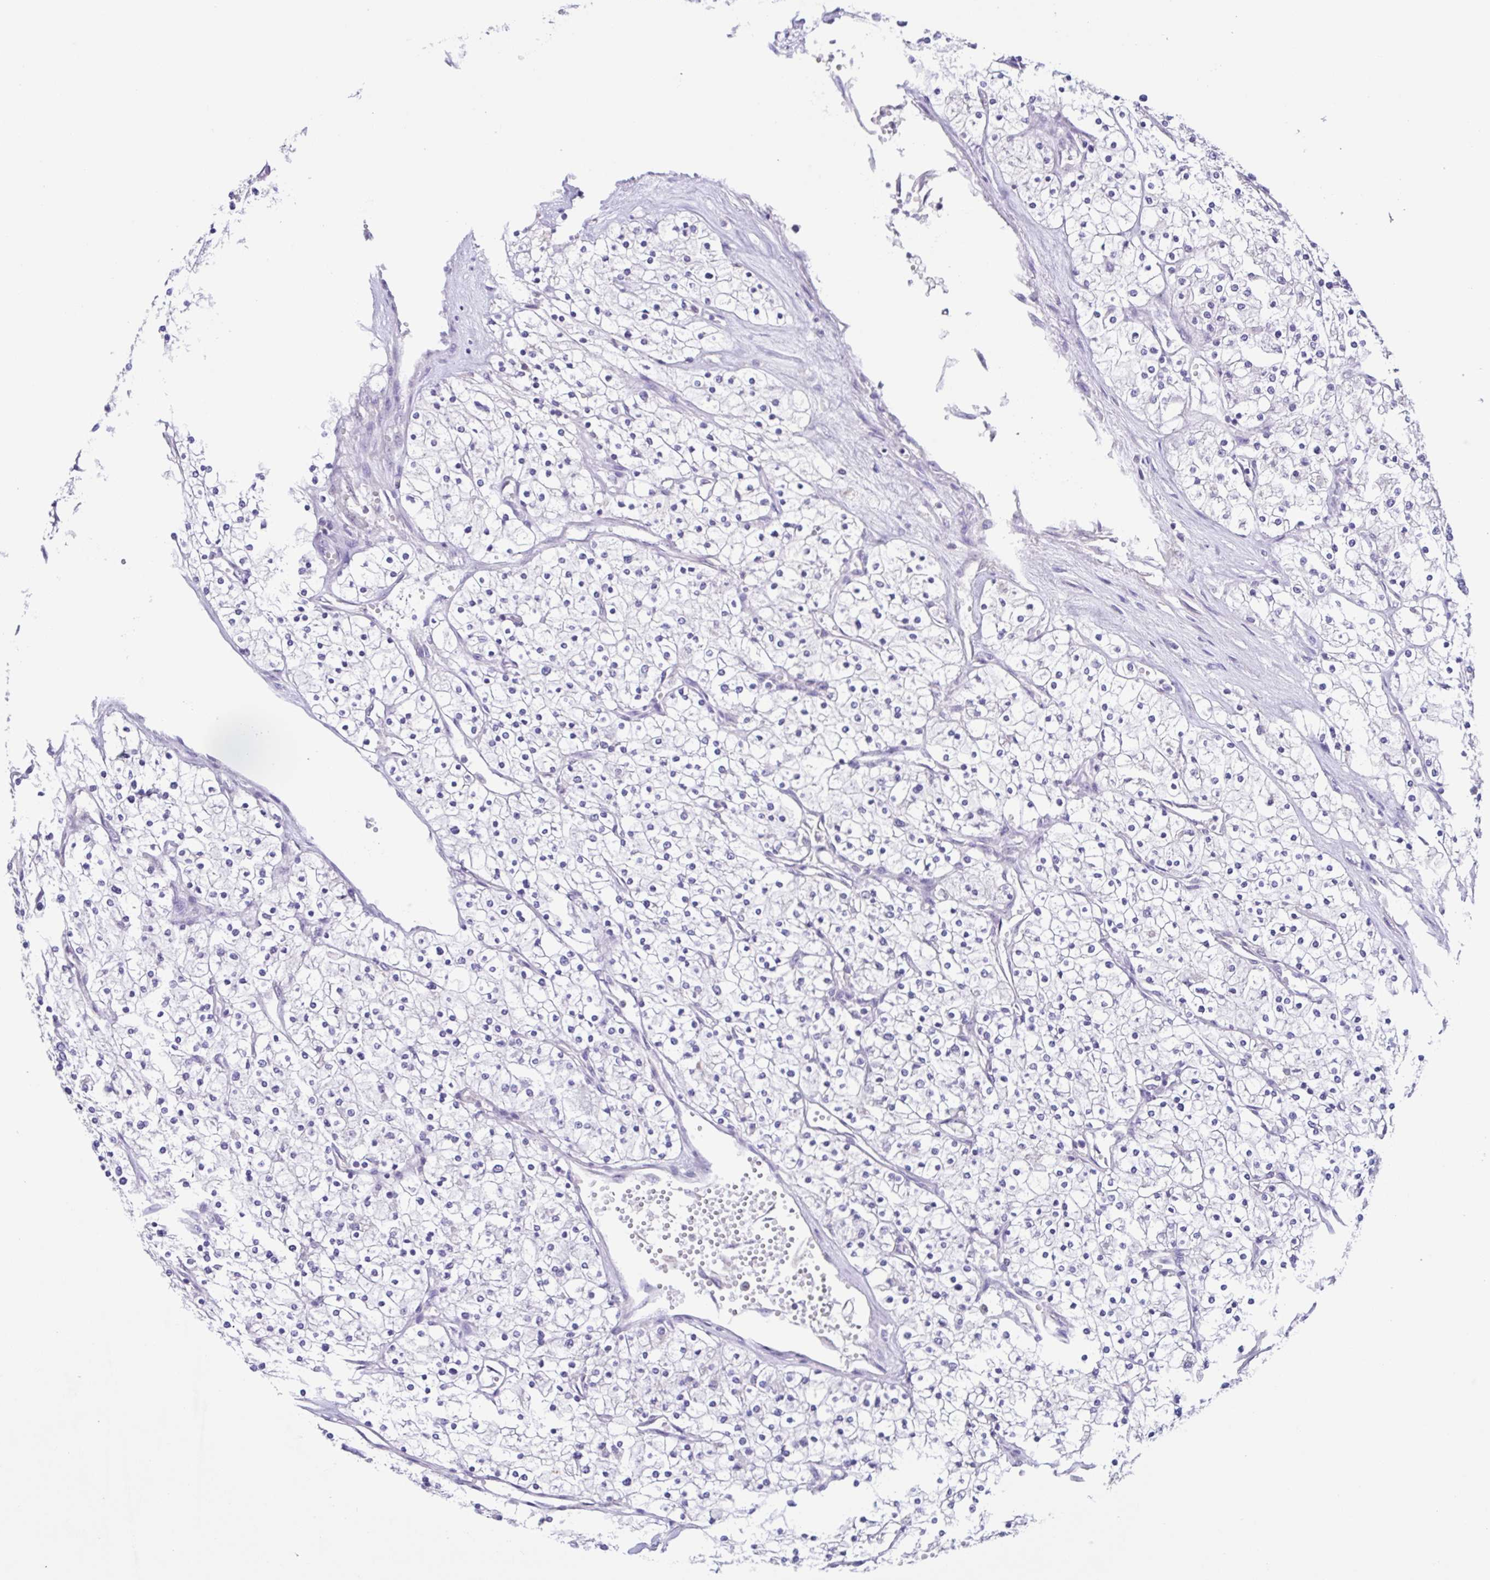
{"staining": {"intensity": "negative", "quantity": "none", "location": "none"}, "tissue": "renal cancer", "cell_type": "Tumor cells", "image_type": "cancer", "snomed": [{"axis": "morphology", "description": "Adenocarcinoma, NOS"}, {"axis": "topography", "description": "Kidney"}], "caption": "This is an immunohistochemistry micrograph of renal cancer. There is no staining in tumor cells.", "gene": "ACTRT3", "patient": {"sex": "male", "age": 80}}